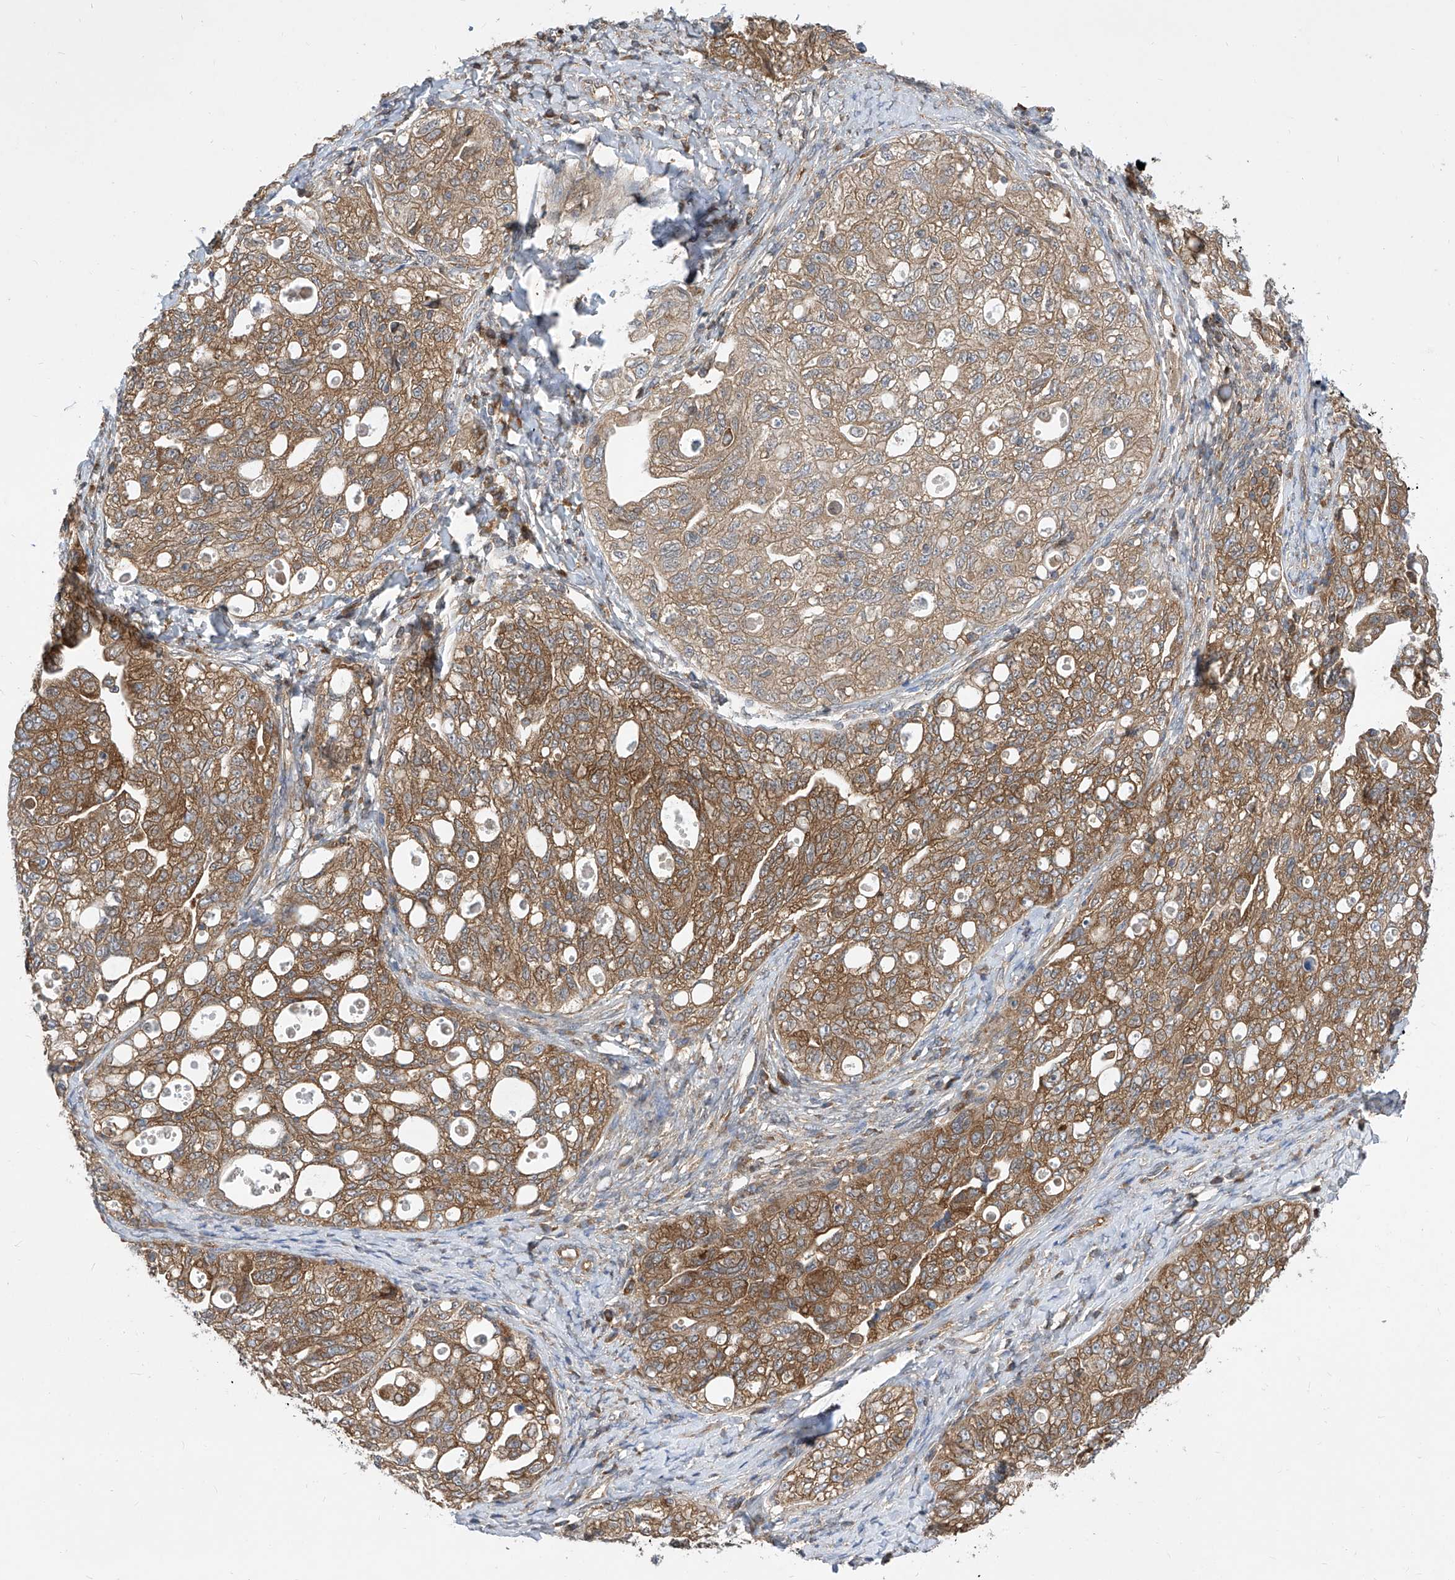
{"staining": {"intensity": "moderate", "quantity": ">75%", "location": "cytoplasmic/membranous"}, "tissue": "ovarian cancer", "cell_type": "Tumor cells", "image_type": "cancer", "snomed": [{"axis": "morphology", "description": "Carcinoma, NOS"}, {"axis": "morphology", "description": "Cystadenocarcinoma, serous, NOS"}, {"axis": "topography", "description": "Ovary"}], "caption": "Ovarian cancer (carcinoma) stained with DAB immunohistochemistry (IHC) shows medium levels of moderate cytoplasmic/membranous positivity in about >75% of tumor cells. The staining was performed using DAB (3,3'-diaminobenzidine), with brown indicating positive protein expression. Nuclei are stained blue with hematoxylin.", "gene": "EIF3M", "patient": {"sex": "female", "age": 69}}